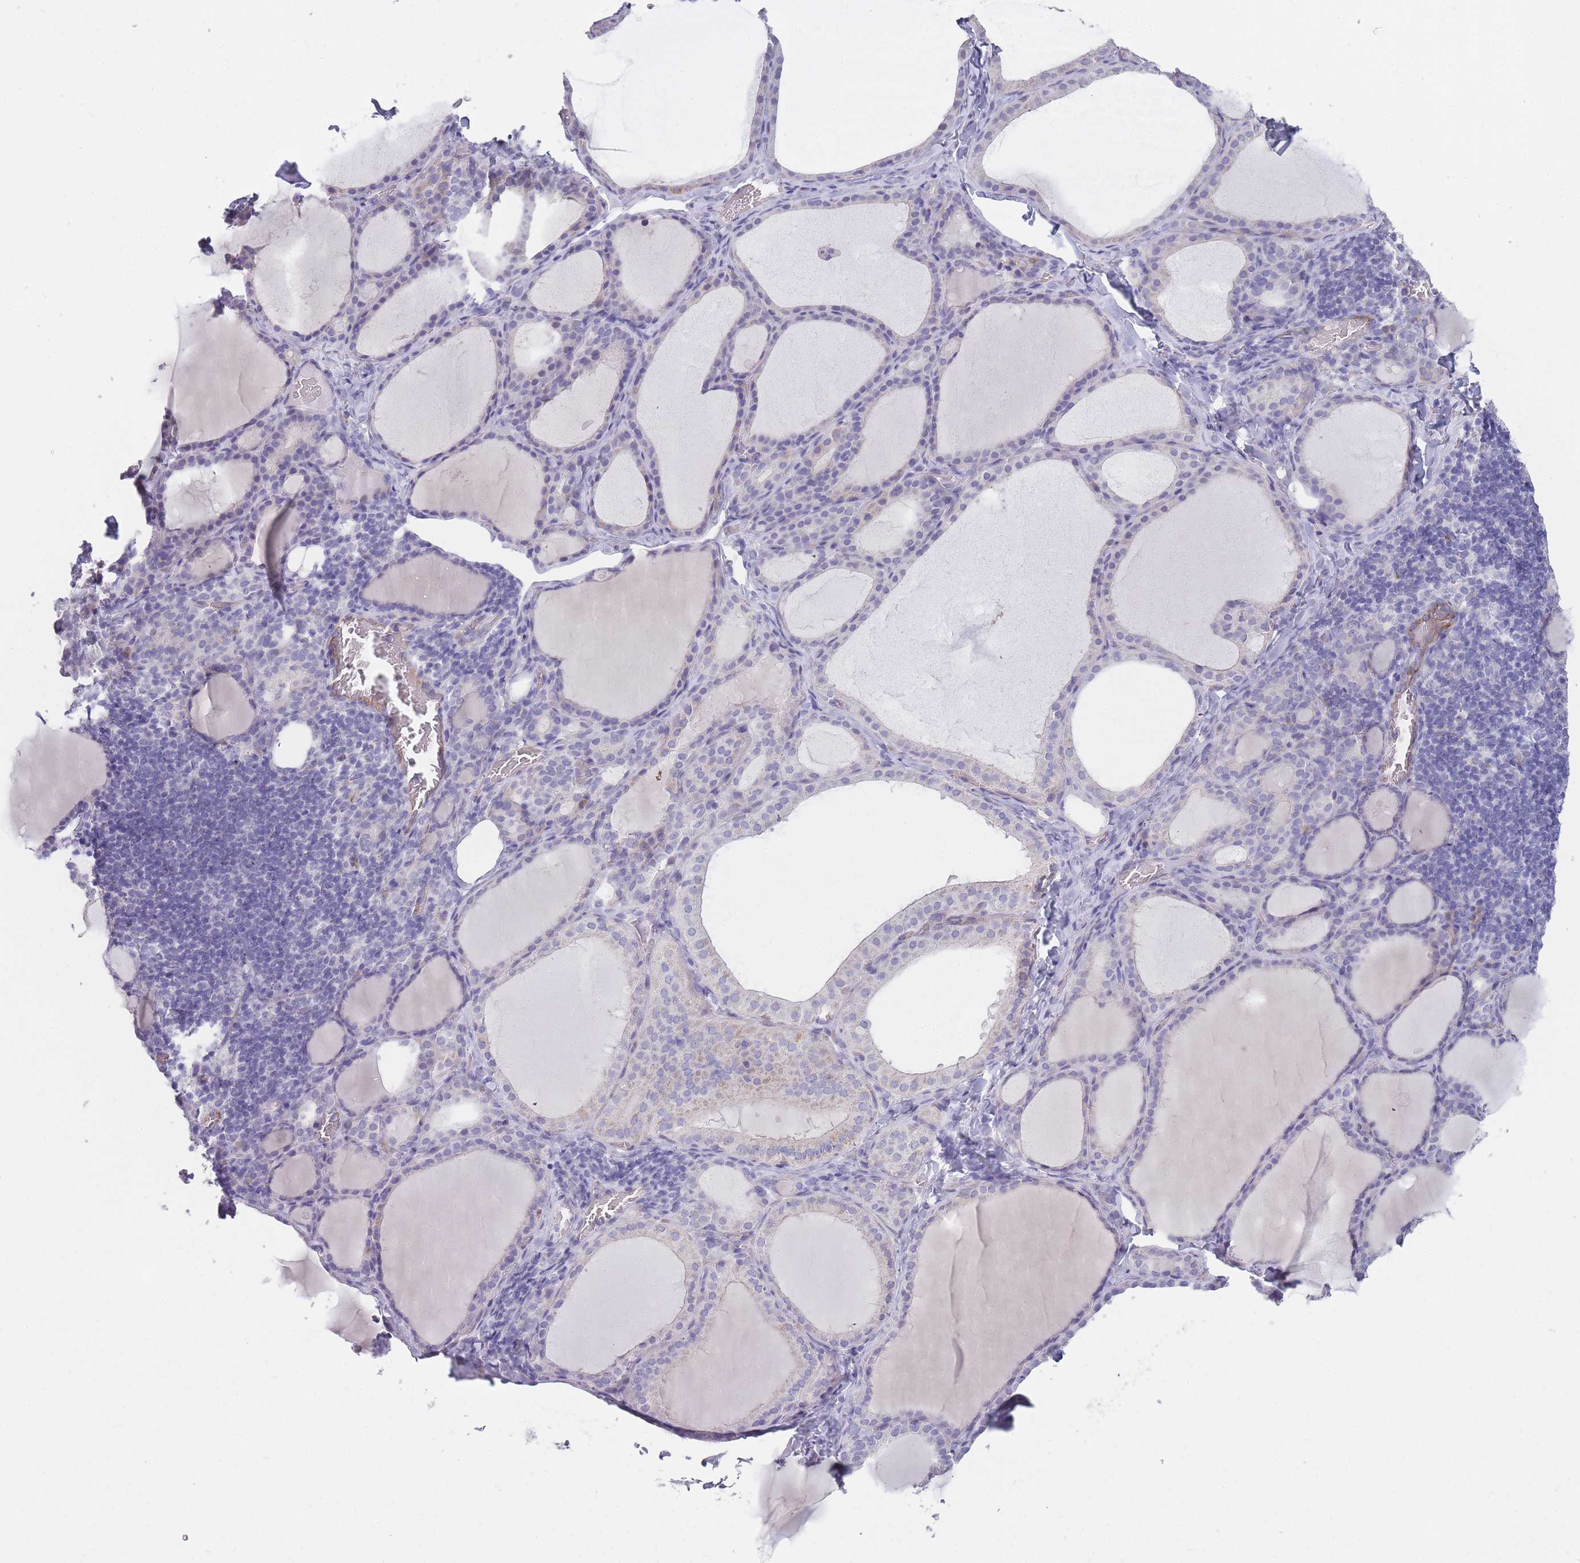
{"staining": {"intensity": "negative", "quantity": "none", "location": "none"}, "tissue": "thyroid gland", "cell_type": "Glandular cells", "image_type": "normal", "snomed": [{"axis": "morphology", "description": "Normal tissue, NOS"}, {"axis": "topography", "description": "Thyroid gland"}], "caption": "Immunohistochemical staining of normal thyroid gland reveals no significant staining in glandular cells.", "gene": "DCANP1", "patient": {"sex": "female", "age": 39}}